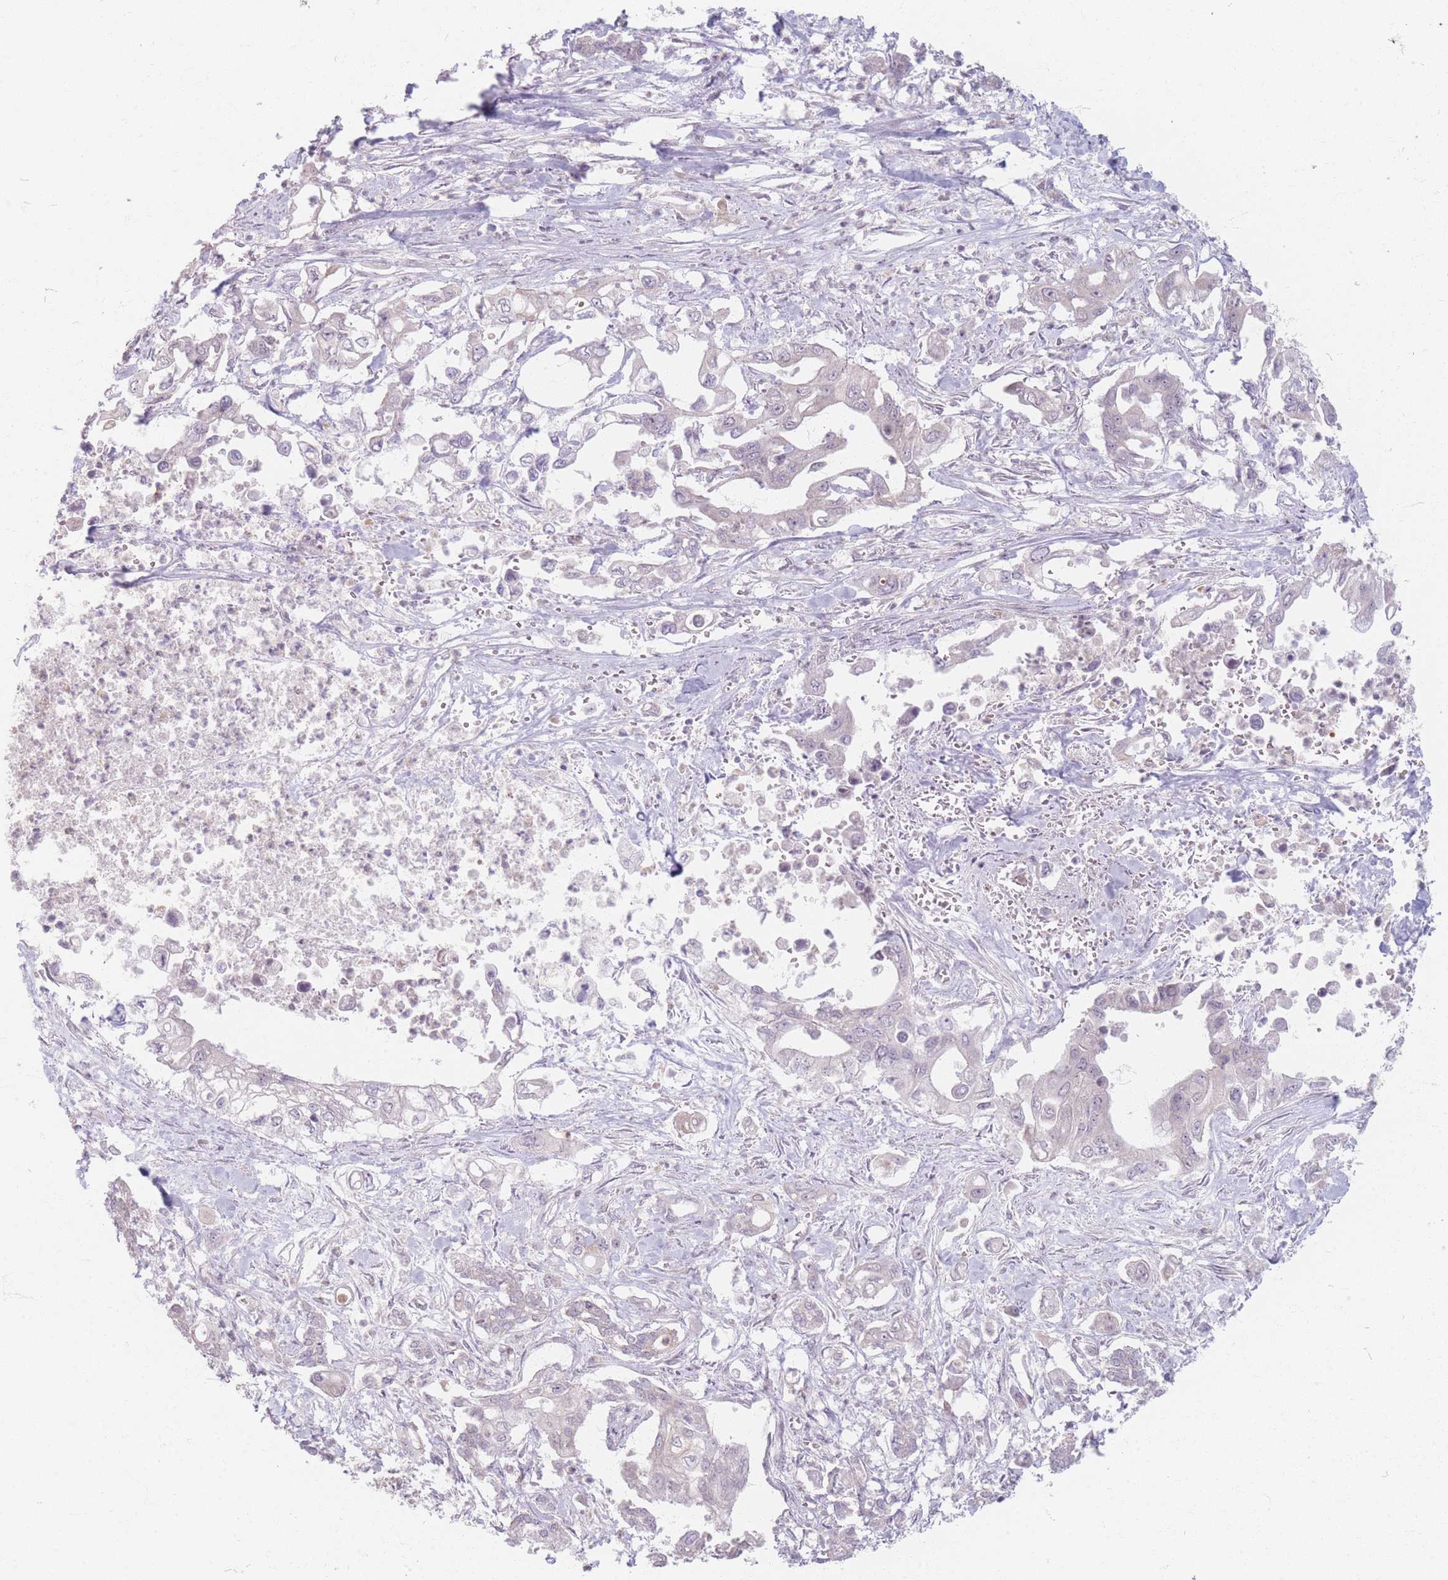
{"staining": {"intensity": "negative", "quantity": "none", "location": "none"}, "tissue": "pancreatic cancer", "cell_type": "Tumor cells", "image_type": "cancer", "snomed": [{"axis": "morphology", "description": "Adenocarcinoma, NOS"}, {"axis": "topography", "description": "Pancreas"}], "caption": "DAB (3,3'-diaminobenzidine) immunohistochemical staining of pancreatic cancer displays no significant expression in tumor cells. The staining was performed using DAB to visualize the protein expression in brown, while the nuclei were stained in blue with hematoxylin (Magnification: 20x).", "gene": "GABRA6", "patient": {"sex": "male", "age": 61}}